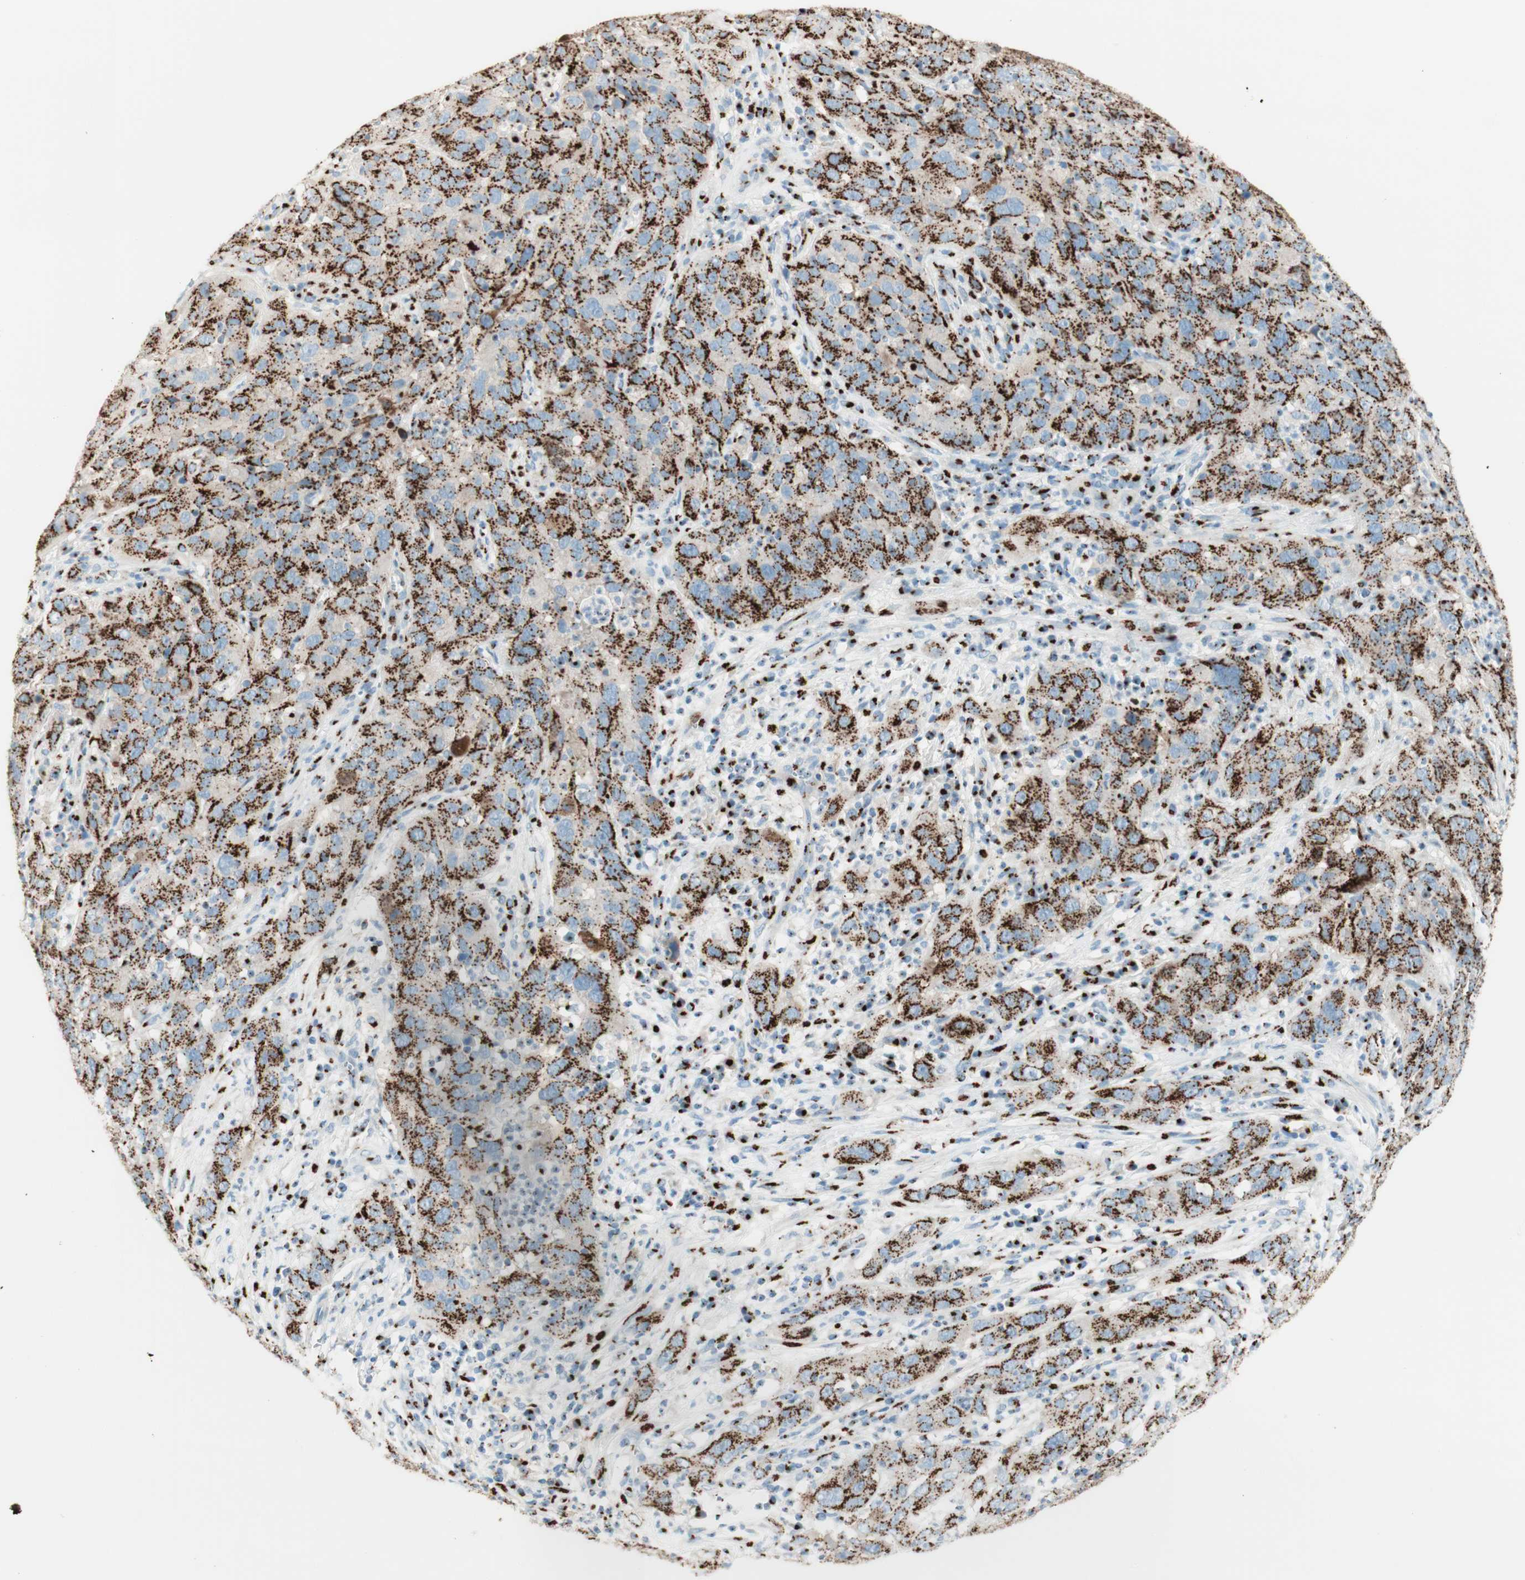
{"staining": {"intensity": "strong", "quantity": ">75%", "location": "cytoplasmic/membranous"}, "tissue": "cervical cancer", "cell_type": "Tumor cells", "image_type": "cancer", "snomed": [{"axis": "morphology", "description": "Squamous cell carcinoma, NOS"}, {"axis": "topography", "description": "Cervix"}], "caption": "This photomicrograph demonstrates cervical cancer stained with immunohistochemistry to label a protein in brown. The cytoplasmic/membranous of tumor cells show strong positivity for the protein. Nuclei are counter-stained blue.", "gene": "GOLGB1", "patient": {"sex": "female", "age": 32}}